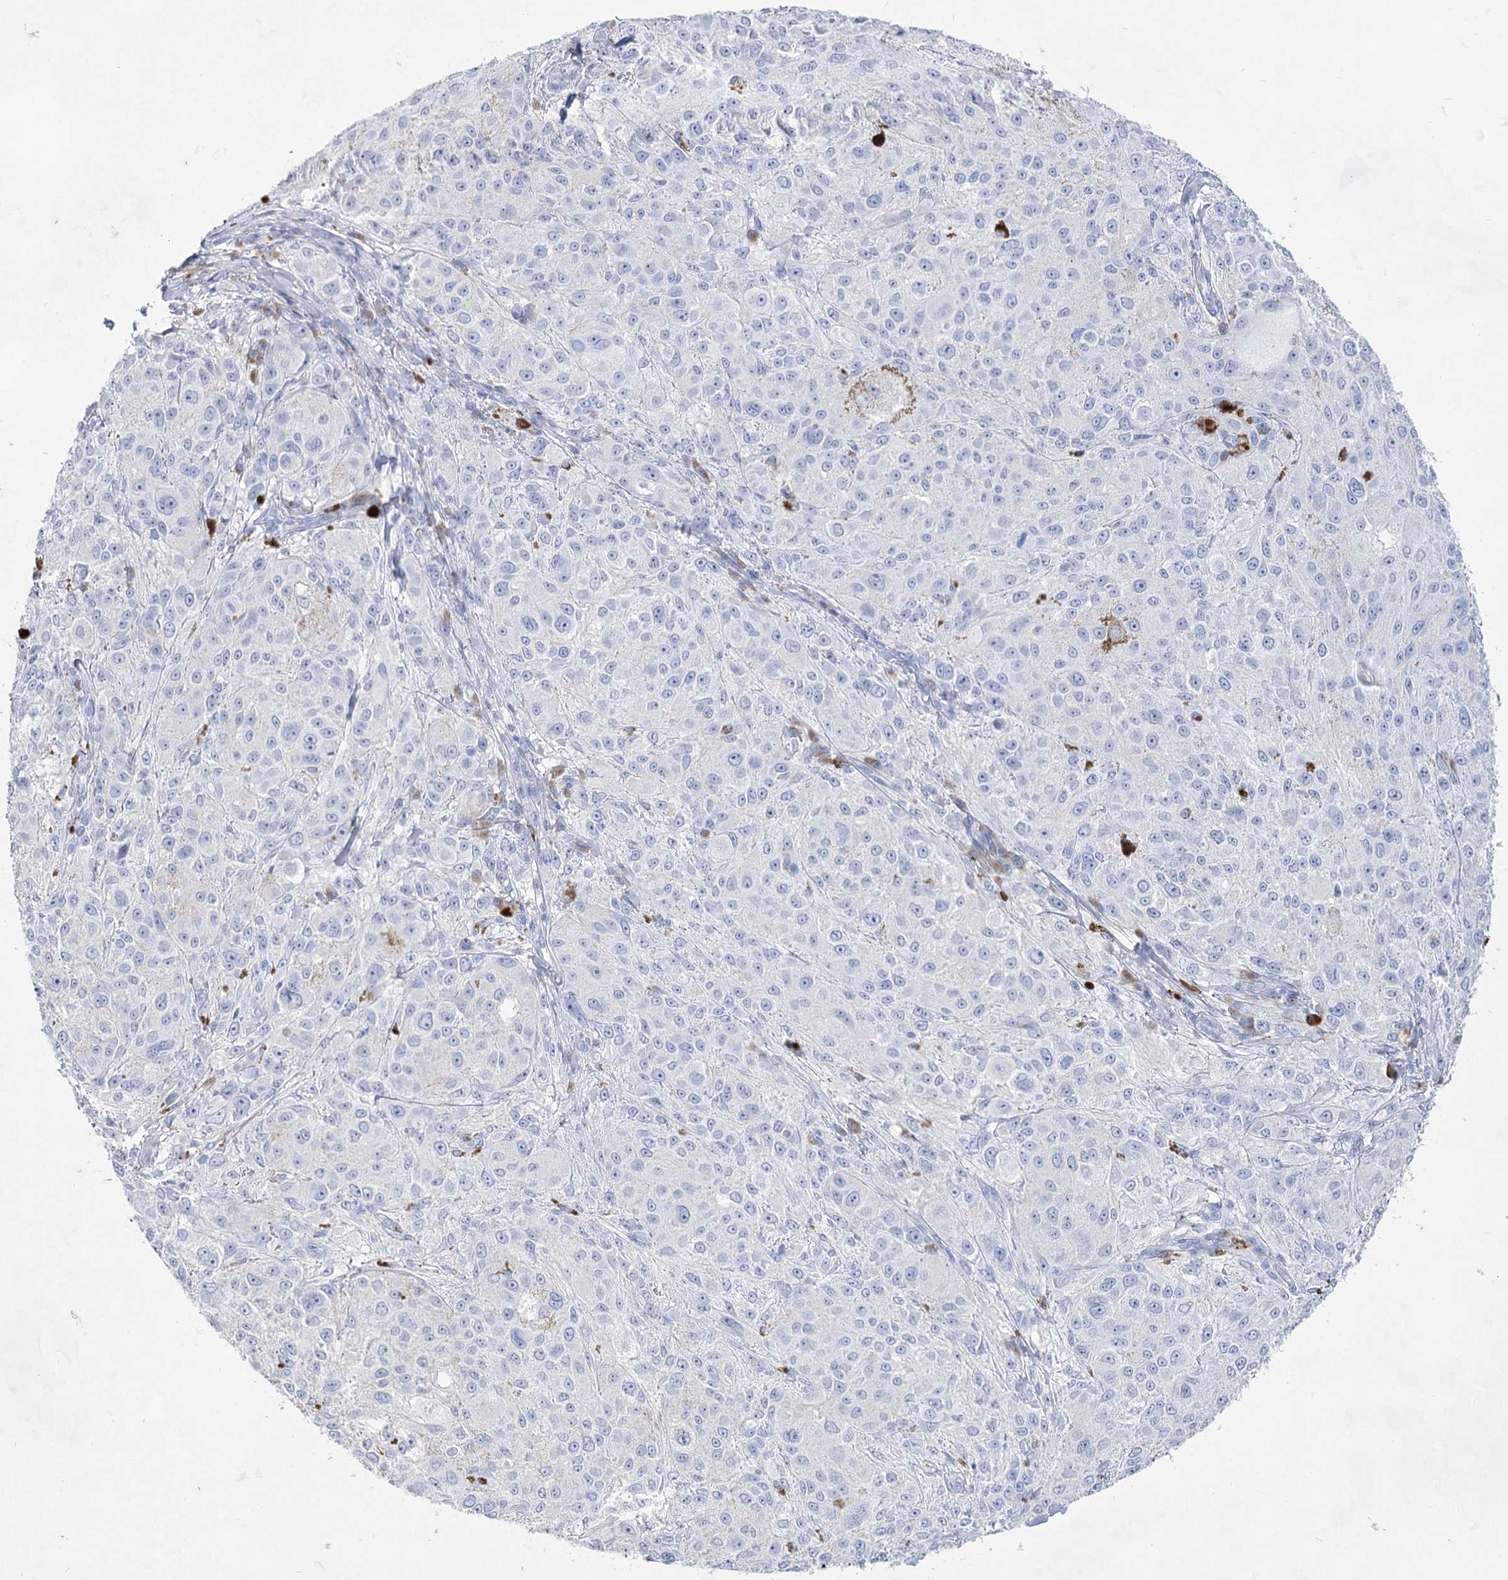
{"staining": {"intensity": "negative", "quantity": "none", "location": "none"}, "tissue": "melanoma", "cell_type": "Tumor cells", "image_type": "cancer", "snomed": [{"axis": "morphology", "description": "Necrosis, NOS"}, {"axis": "morphology", "description": "Malignant melanoma, NOS"}, {"axis": "topography", "description": "Skin"}], "caption": "Immunohistochemistry photomicrograph of melanoma stained for a protein (brown), which demonstrates no positivity in tumor cells.", "gene": "ACRV1", "patient": {"sex": "female", "age": 87}}